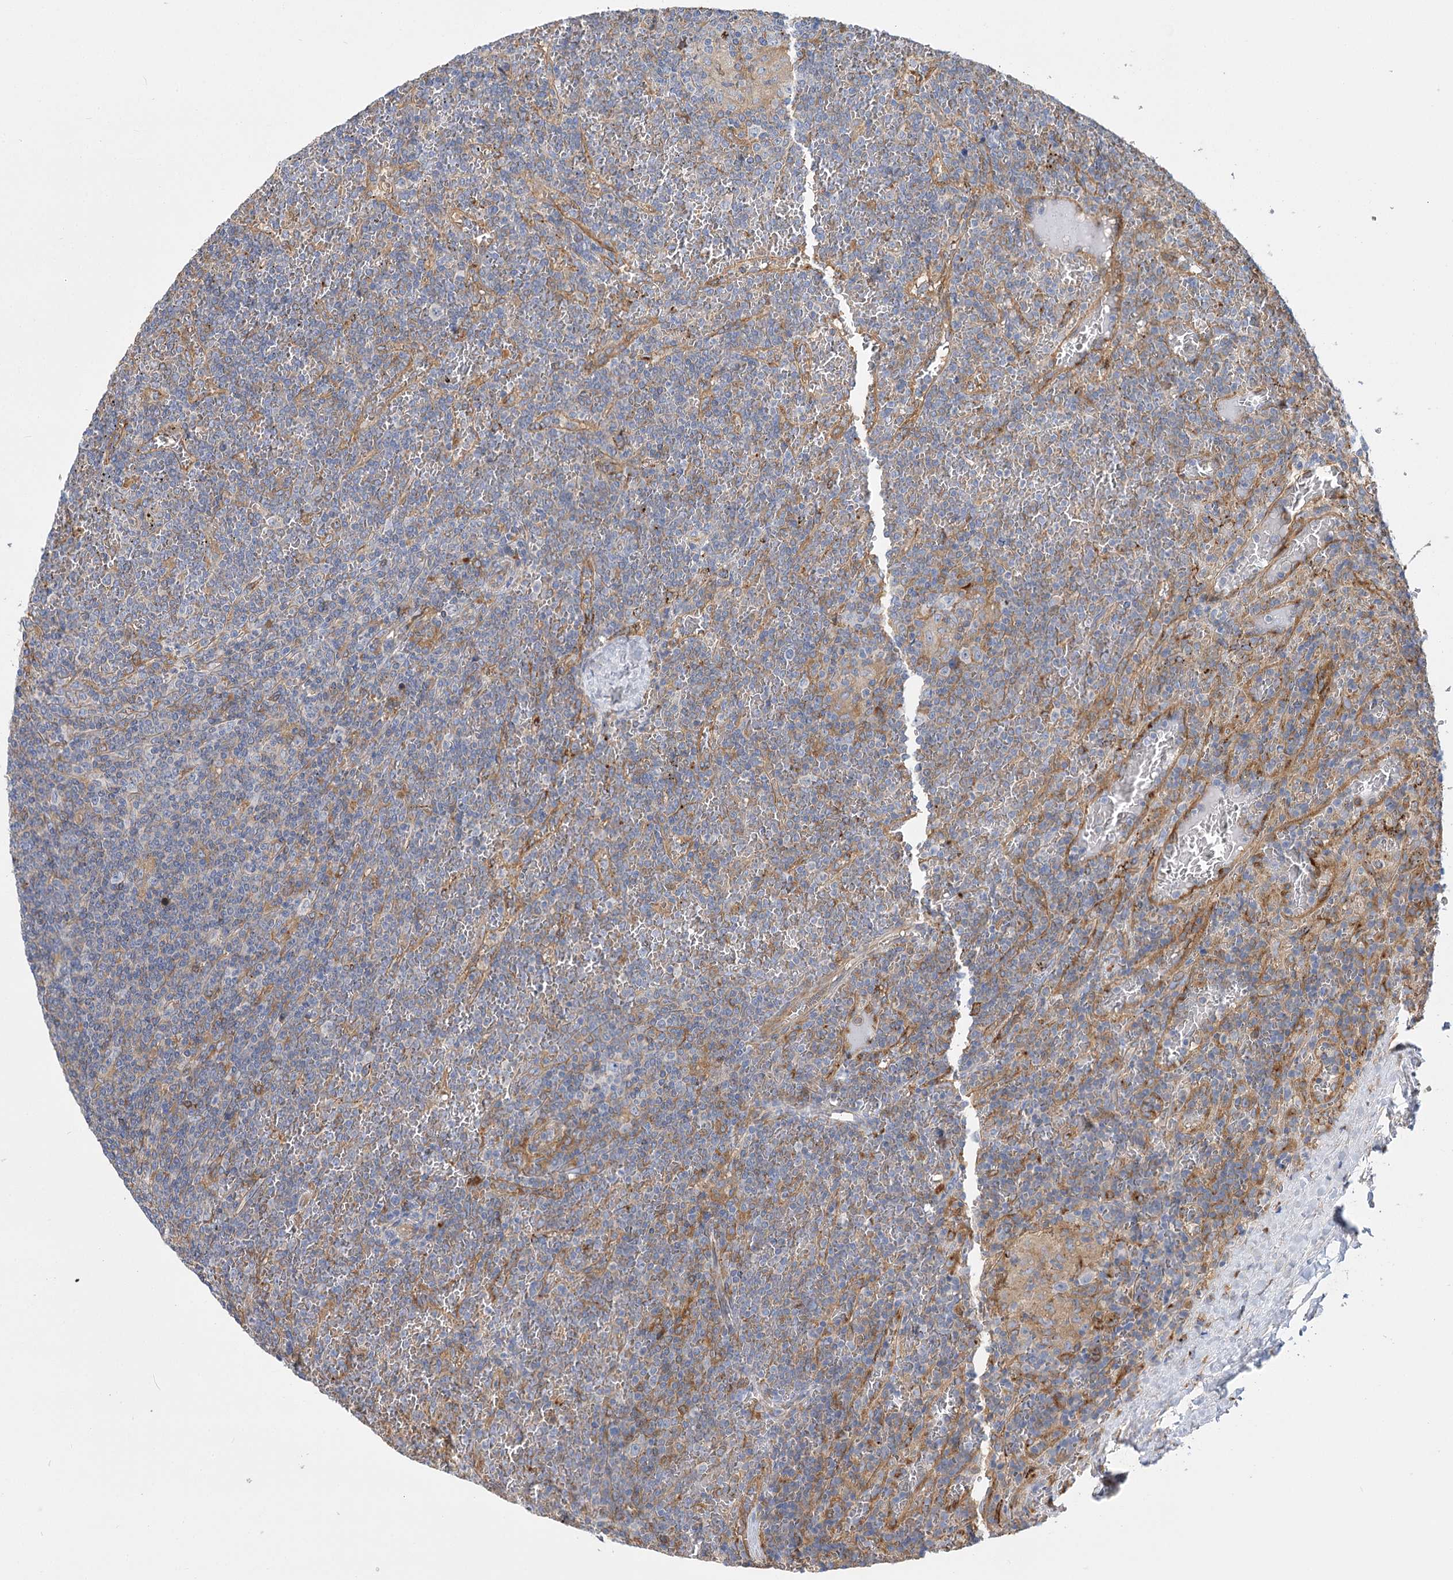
{"staining": {"intensity": "negative", "quantity": "none", "location": "none"}, "tissue": "lymphoma", "cell_type": "Tumor cells", "image_type": "cancer", "snomed": [{"axis": "morphology", "description": "Malignant lymphoma, non-Hodgkin's type, Low grade"}, {"axis": "topography", "description": "Spleen"}], "caption": "High power microscopy photomicrograph of an immunohistochemistry image of low-grade malignant lymphoma, non-Hodgkin's type, revealing no significant staining in tumor cells.", "gene": "GUSB", "patient": {"sex": "female", "age": 19}}